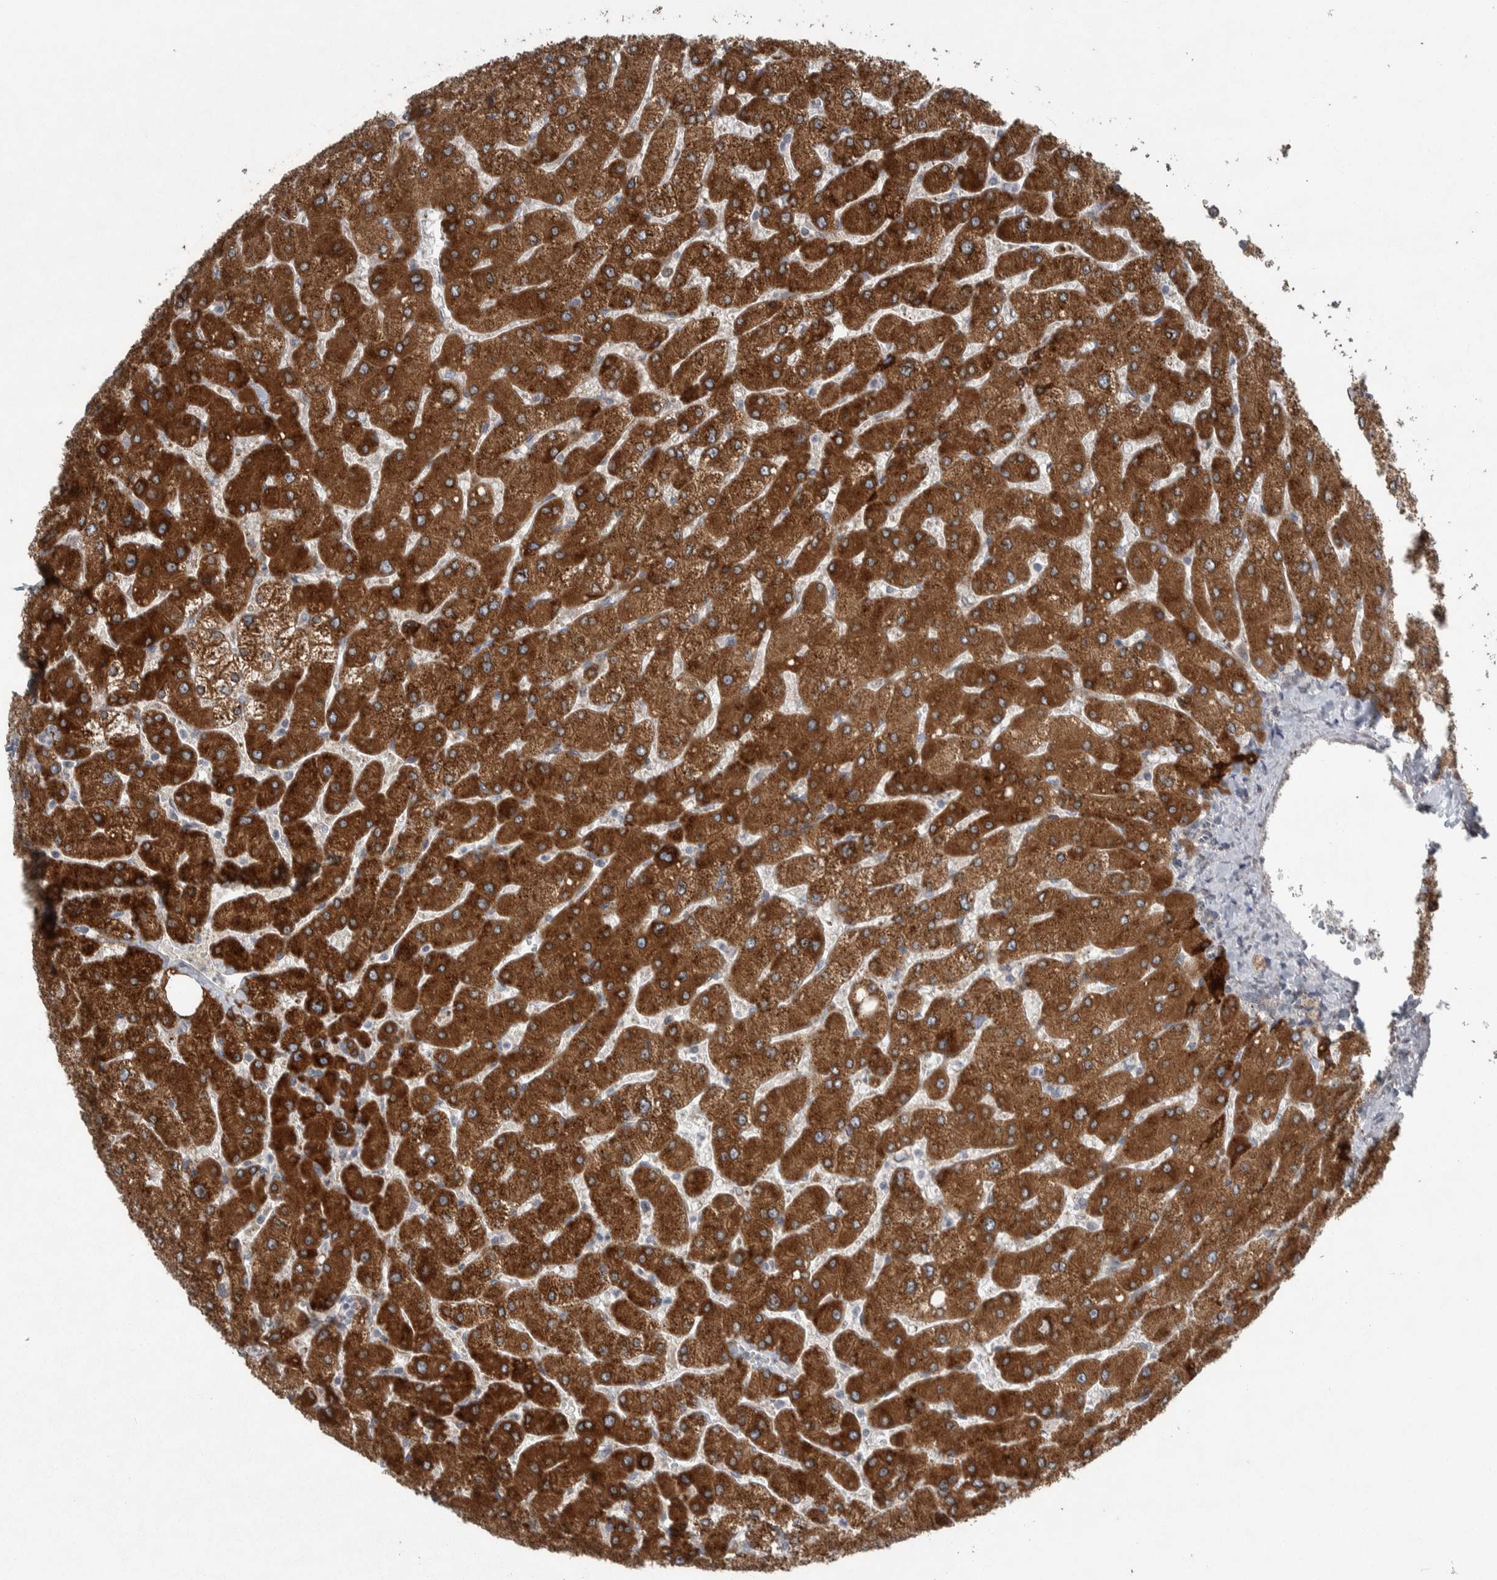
{"staining": {"intensity": "weak", "quantity": ">75%", "location": "cytoplasmic/membranous"}, "tissue": "liver", "cell_type": "Cholangiocytes", "image_type": "normal", "snomed": [{"axis": "morphology", "description": "Normal tissue, NOS"}, {"axis": "topography", "description": "Liver"}], "caption": "Protein expression analysis of normal liver demonstrates weak cytoplasmic/membranous positivity in about >75% of cholangiocytes.", "gene": "SIGMAR1", "patient": {"sex": "male", "age": 55}}